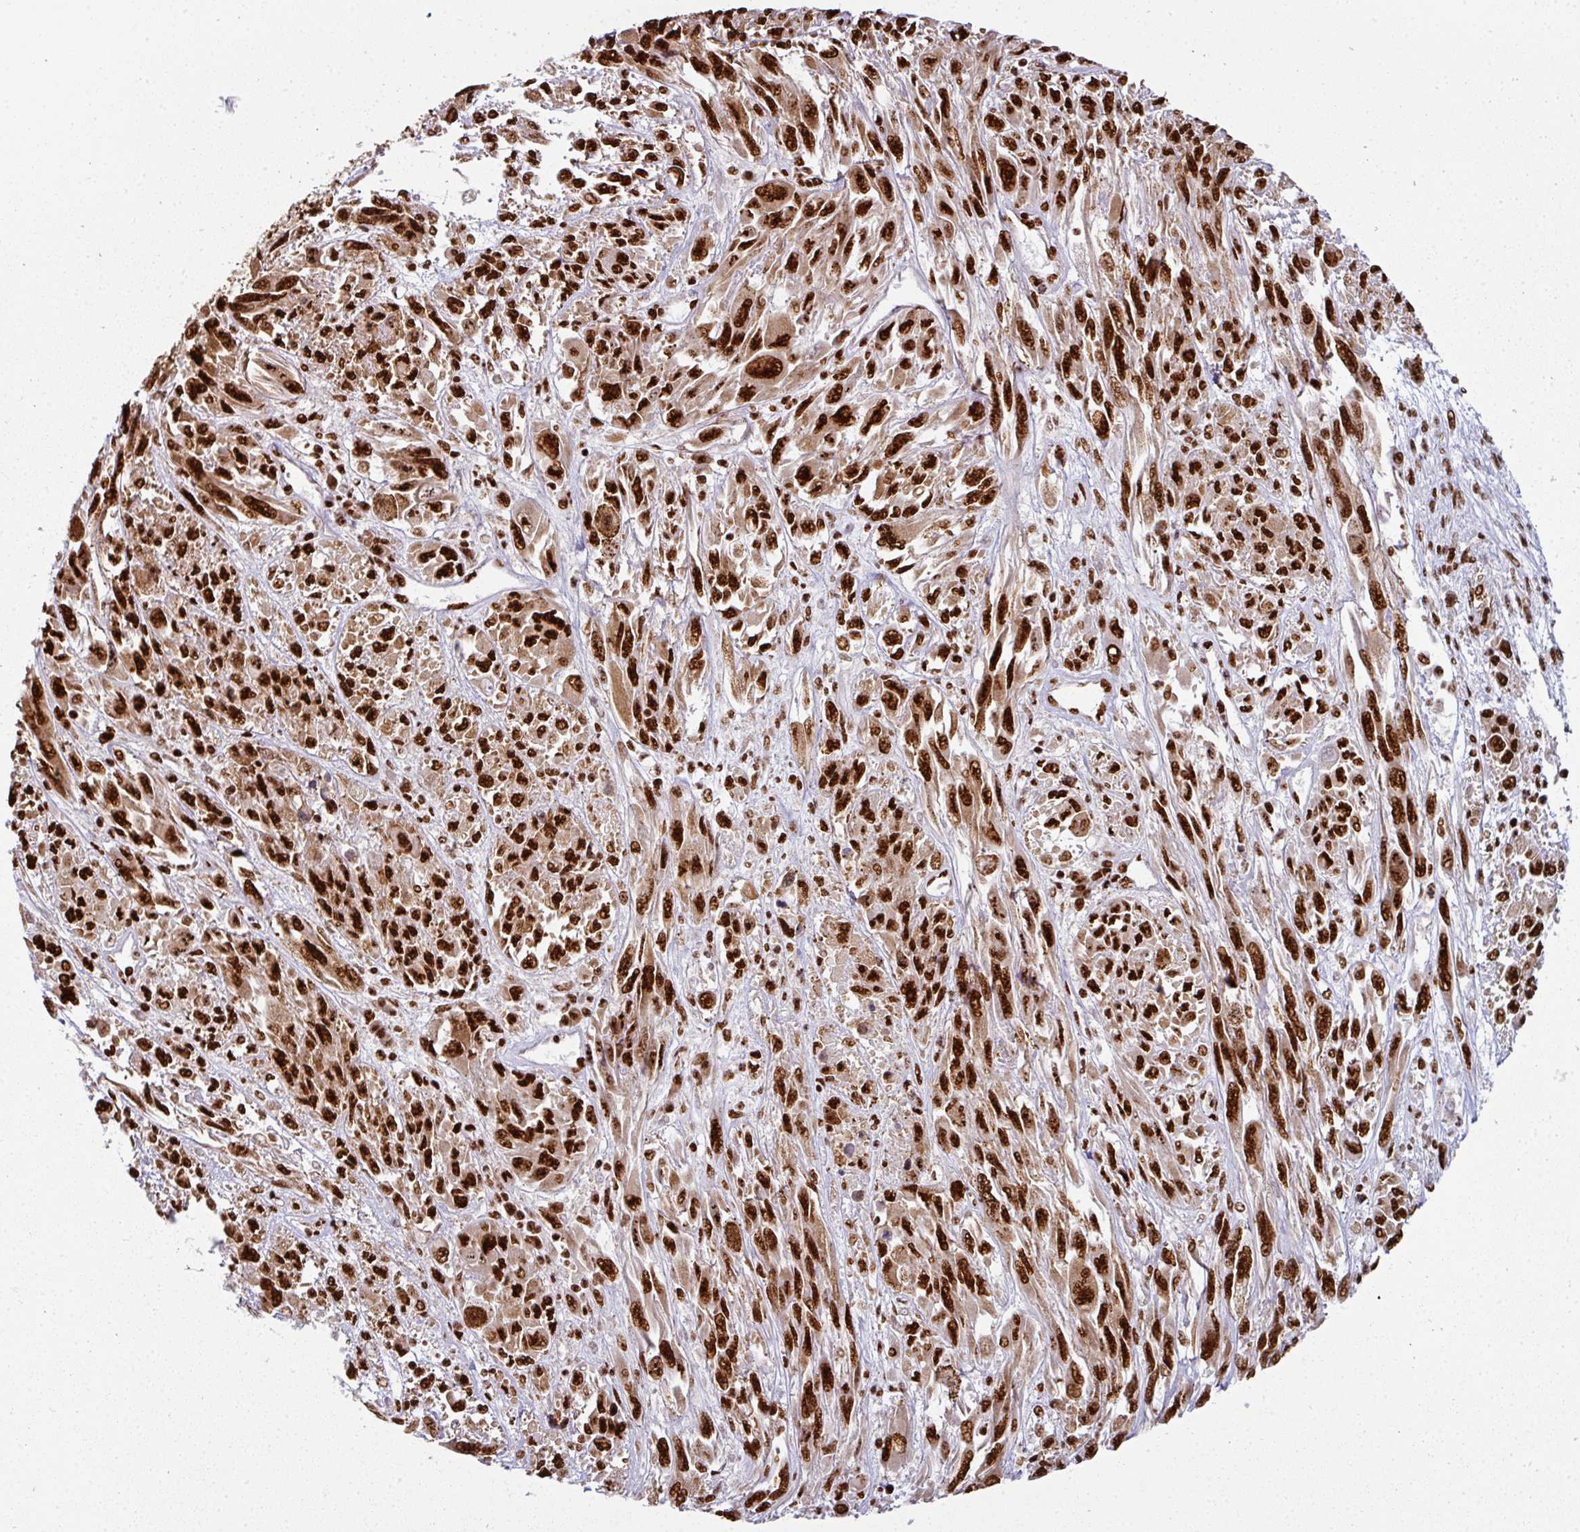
{"staining": {"intensity": "strong", "quantity": ">75%", "location": "cytoplasmic/membranous,nuclear"}, "tissue": "melanoma", "cell_type": "Tumor cells", "image_type": "cancer", "snomed": [{"axis": "morphology", "description": "Malignant melanoma, NOS"}, {"axis": "topography", "description": "Skin"}], "caption": "A brown stain labels strong cytoplasmic/membranous and nuclear staining of a protein in human malignant melanoma tumor cells. The protein is shown in brown color, while the nuclei are stained blue.", "gene": "SIK3", "patient": {"sex": "female", "age": 91}}